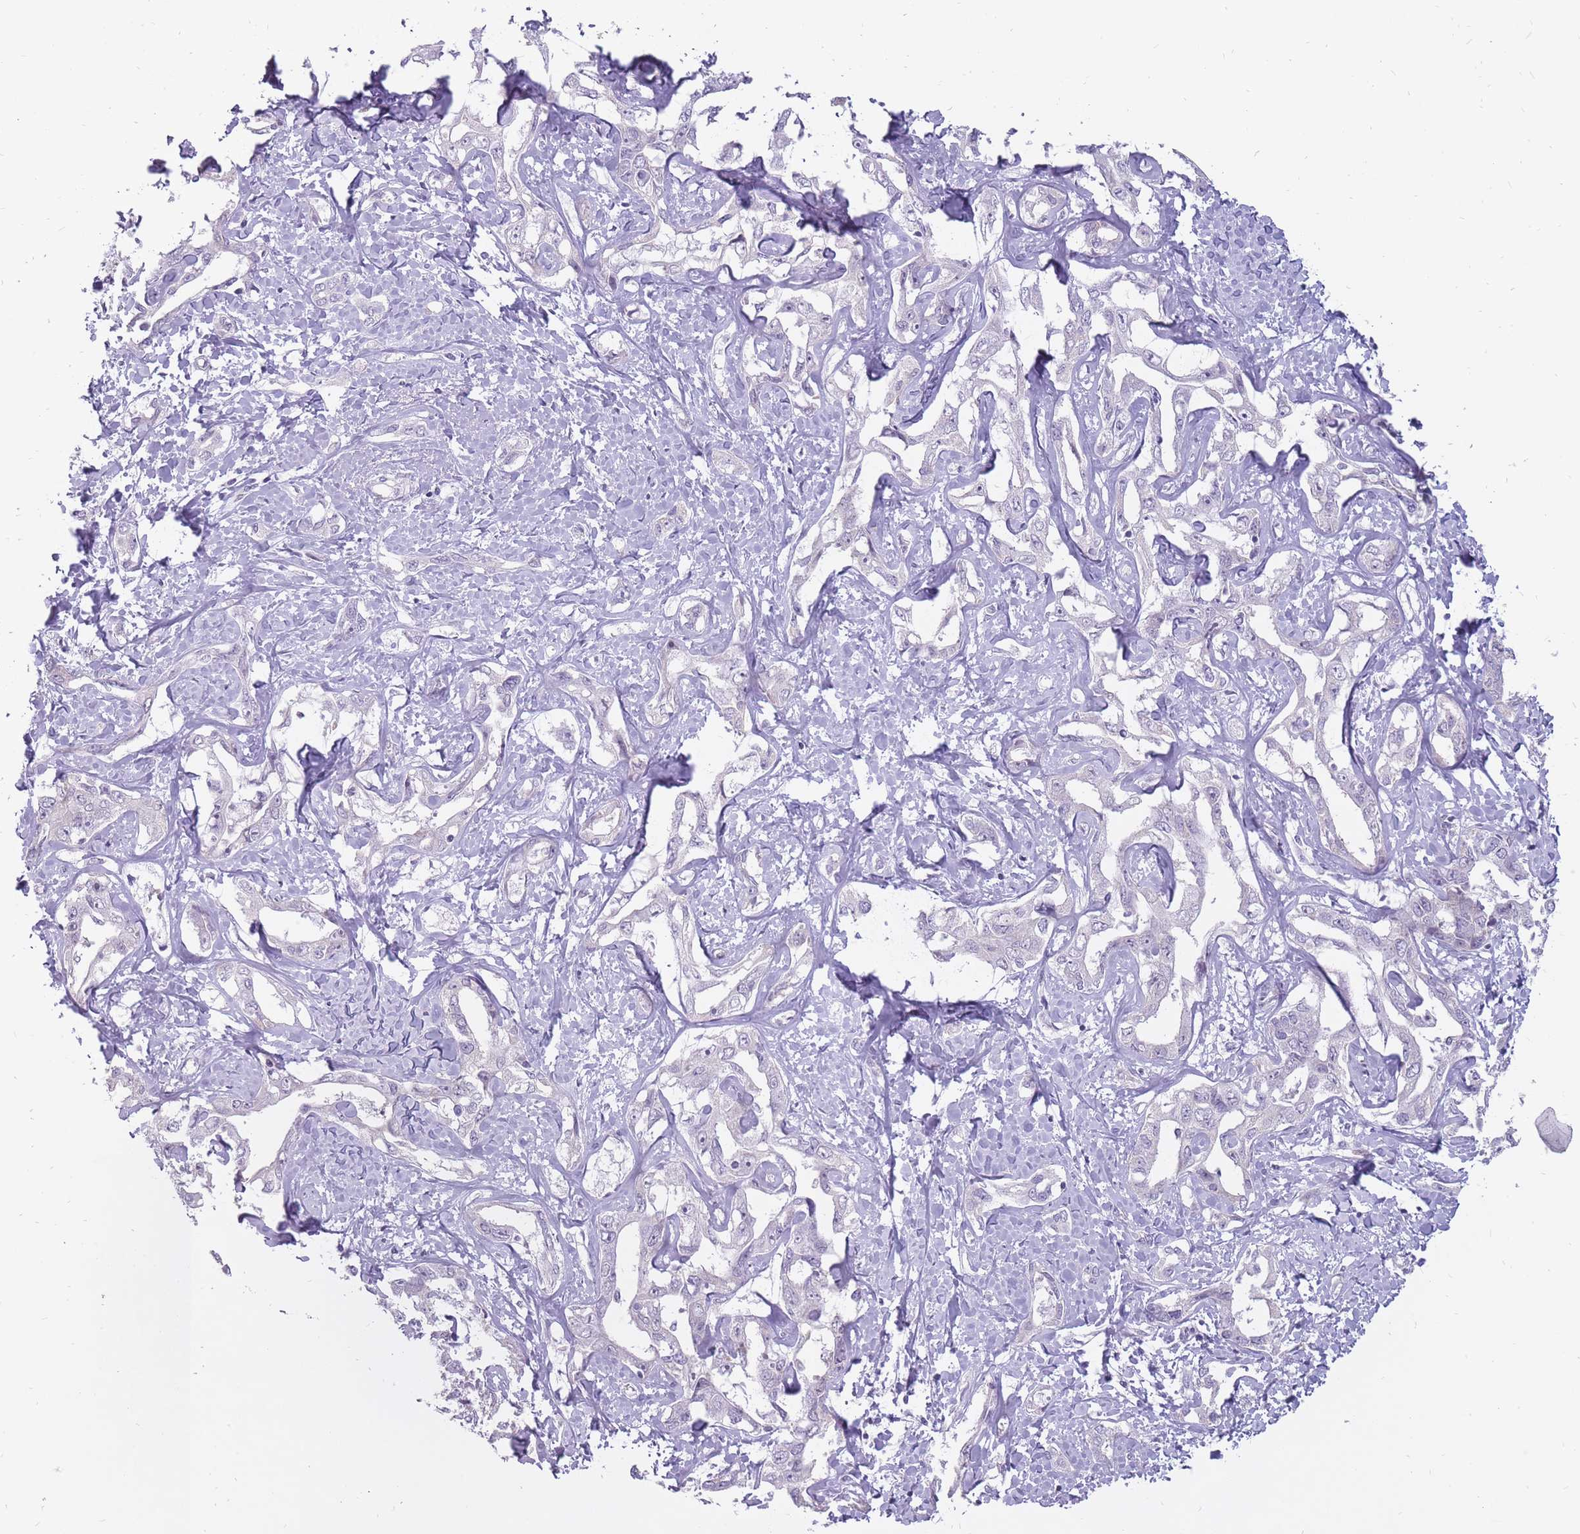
{"staining": {"intensity": "negative", "quantity": "none", "location": "none"}, "tissue": "liver cancer", "cell_type": "Tumor cells", "image_type": "cancer", "snomed": [{"axis": "morphology", "description": "Cholangiocarcinoma"}, {"axis": "topography", "description": "Liver"}], "caption": "An IHC histopathology image of cholangiocarcinoma (liver) is shown. There is no staining in tumor cells of cholangiocarcinoma (liver). Brightfield microscopy of immunohistochemistry stained with DAB (3,3'-diaminobenzidine) (brown) and hematoxylin (blue), captured at high magnification.", "gene": "POMZP3", "patient": {"sex": "male", "age": 59}}